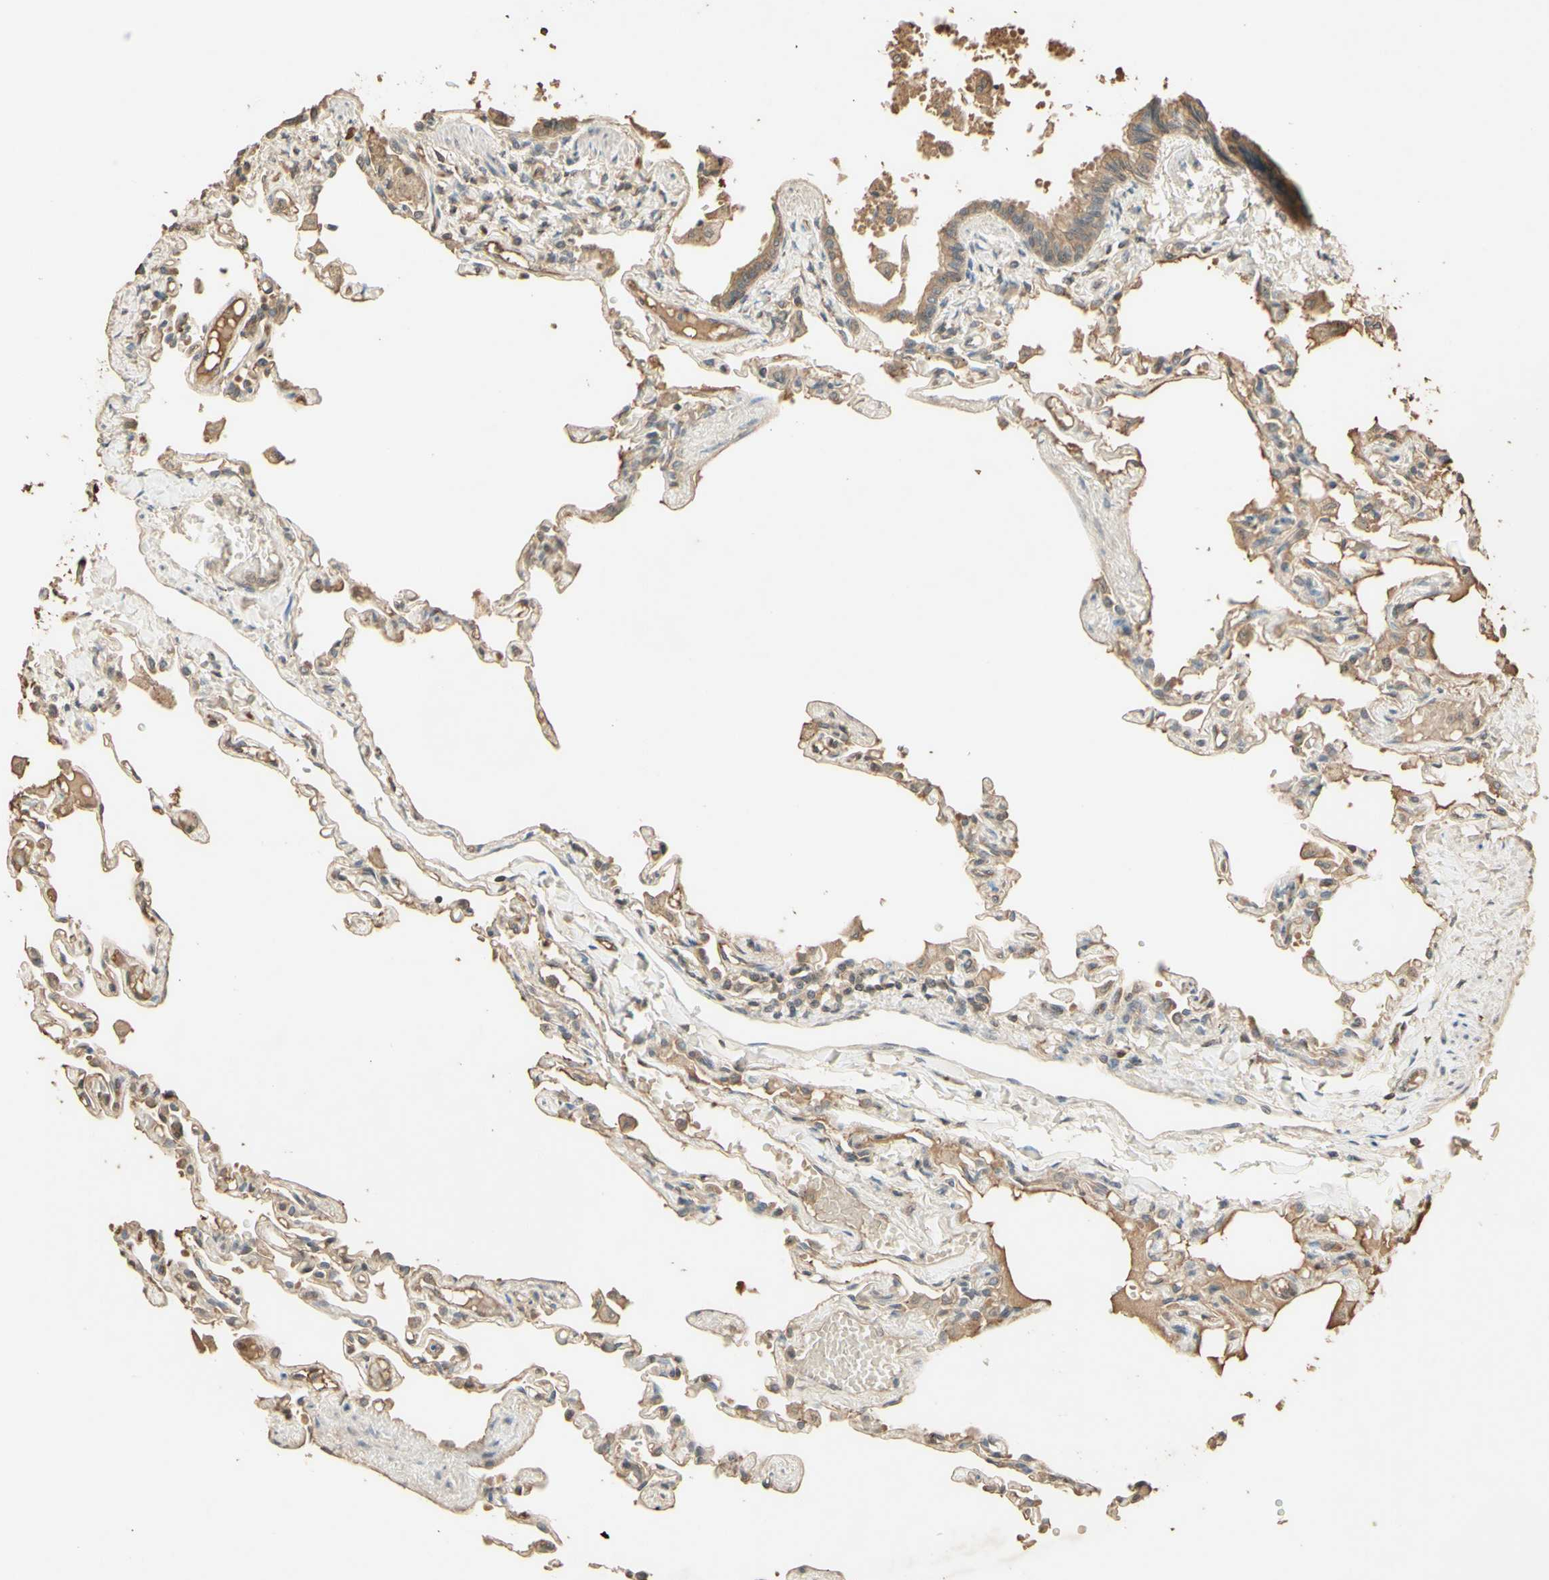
{"staining": {"intensity": "moderate", "quantity": ">75%", "location": "cytoplasmic/membranous,nuclear"}, "tissue": "lung", "cell_type": "Alveolar cells", "image_type": "normal", "snomed": [{"axis": "morphology", "description": "Normal tissue, NOS"}, {"axis": "topography", "description": "Lung"}], "caption": "The image displays staining of unremarkable lung, revealing moderate cytoplasmic/membranous,nuclear protein staining (brown color) within alveolar cells. (IHC, brightfield microscopy, high magnification).", "gene": "SMAD9", "patient": {"sex": "male", "age": 21}}